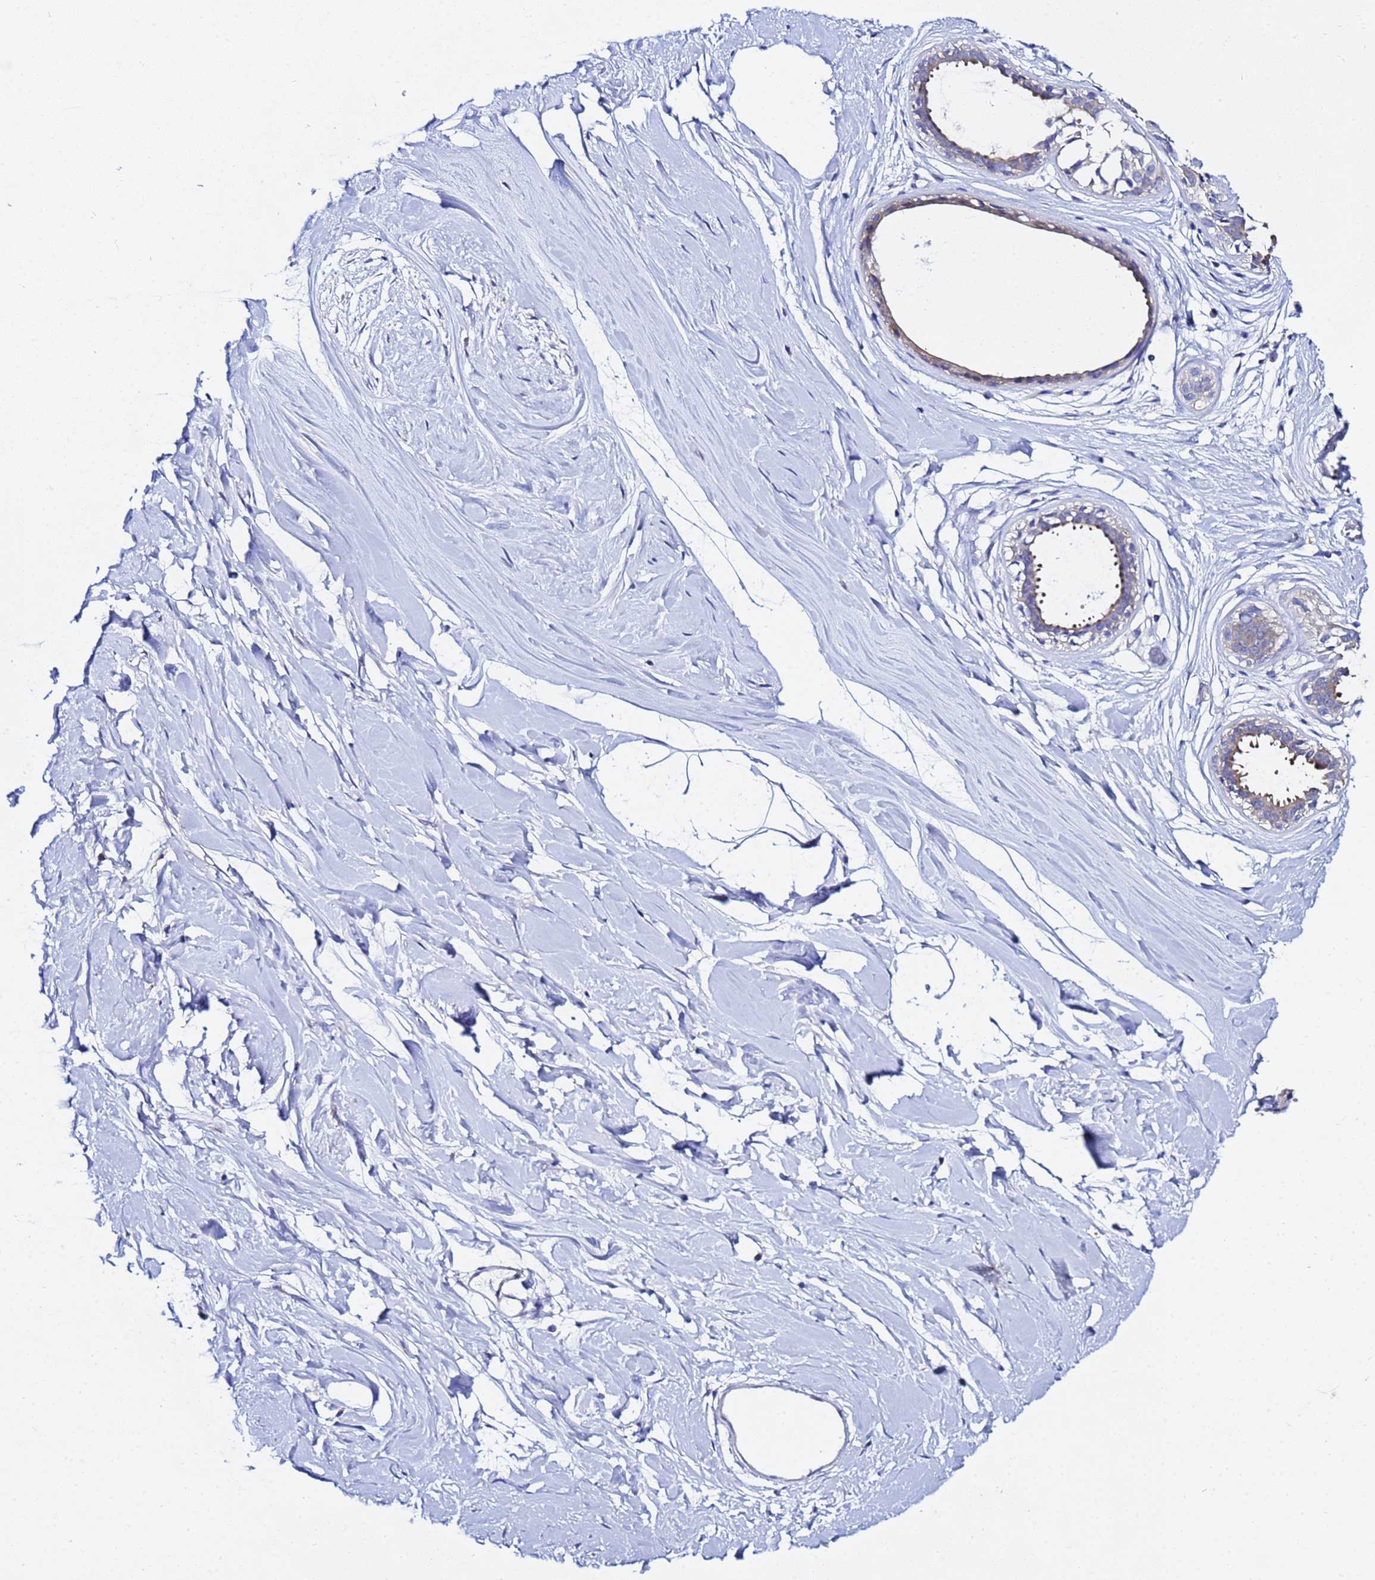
{"staining": {"intensity": "negative", "quantity": "none", "location": "none"}, "tissue": "breast", "cell_type": "Adipocytes", "image_type": "normal", "snomed": [{"axis": "morphology", "description": "Normal tissue, NOS"}, {"axis": "topography", "description": "Breast"}], "caption": "There is no significant positivity in adipocytes of breast. The staining was performed using DAB (3,3'-diaminobenzidine) to visualize the protein expression in brown, while the nuclei were stained in blue with hematoxylin (Magnification: 20x).", "gene": "LENG1", "patient": {"sex": "female", "age": 45}}